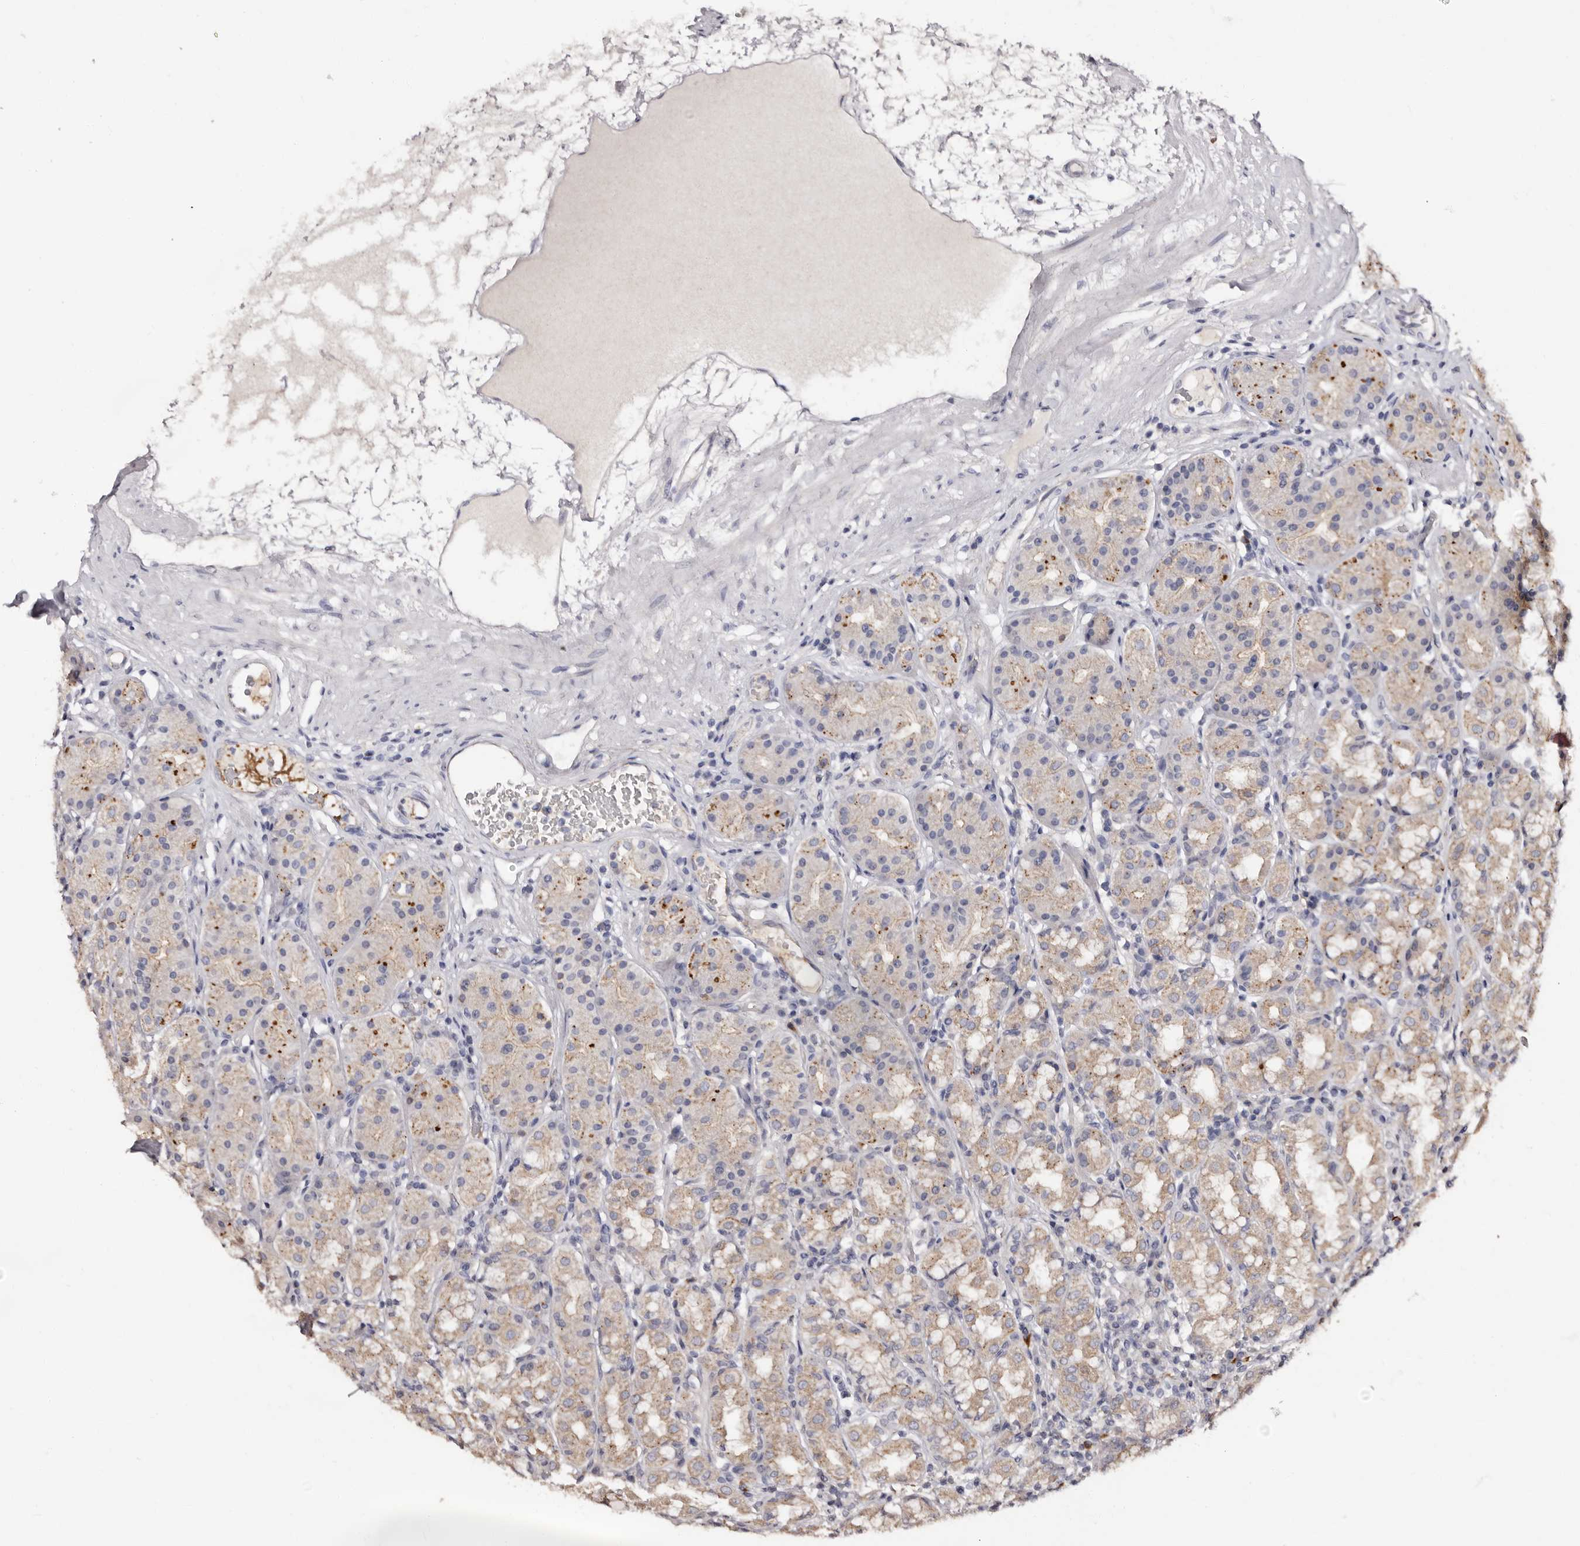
{"staining": {"intensity": "moderate", "quantity": "25%-75%", "location": "cytoplasmic/membranous"}, "tissue": "stomach", "cell_type": "Glandular cells", "image_type": "normal", "snomed": [{"axis": "morphology", "description": "Normal tissue, NOS"}, {"axis": "topography", "description": "Stomach, lower"}], "caption": "The histopathology image exhibits staining of benign stomach, revealing moderate cytoplasmic/membranous protein staining (brown color) within glandular cells.", "gene": "PTAFR", "patient": {"sex": "female", "age": 56}}